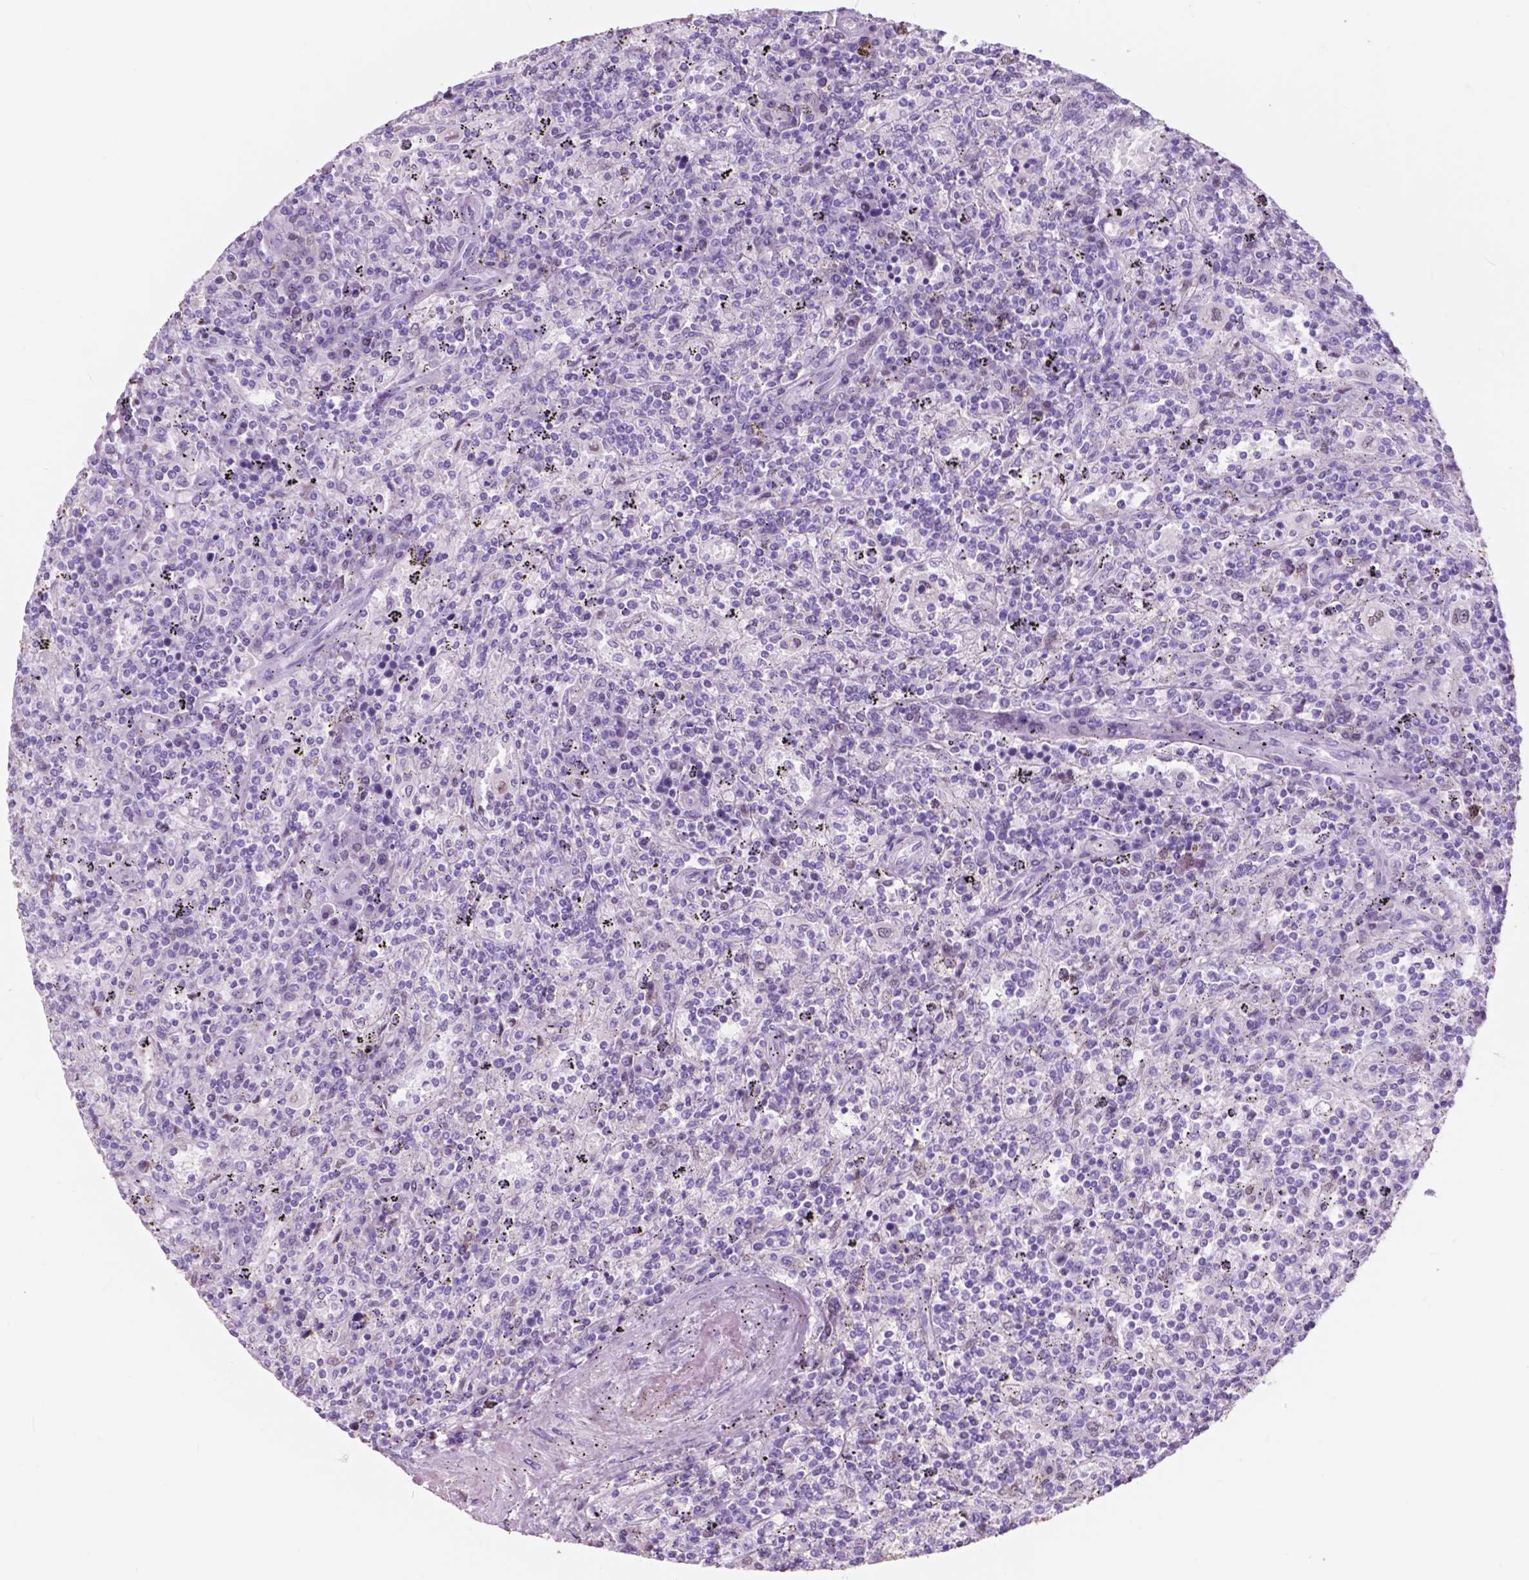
{"staining": {"intensity": "negative", "quantity": "none", "location": "none"}, "tissue": "lymphoma", "cell_type": "Tumor cells", "image_type": "cancer", "snomed": [{"axis": "morphology", "description": "Malignant lymphoma, non-Hodgkin's type, Low grade"}, {"axis": "topography", "description": "Spleen"}], "caption": "A high-resolution photomicrograph shows IHC staining of lymphoma, which reveals no significant positivity in tumor cells.", "gene": "FXYD2", "patient": {"sex": "male", "age": 62}}